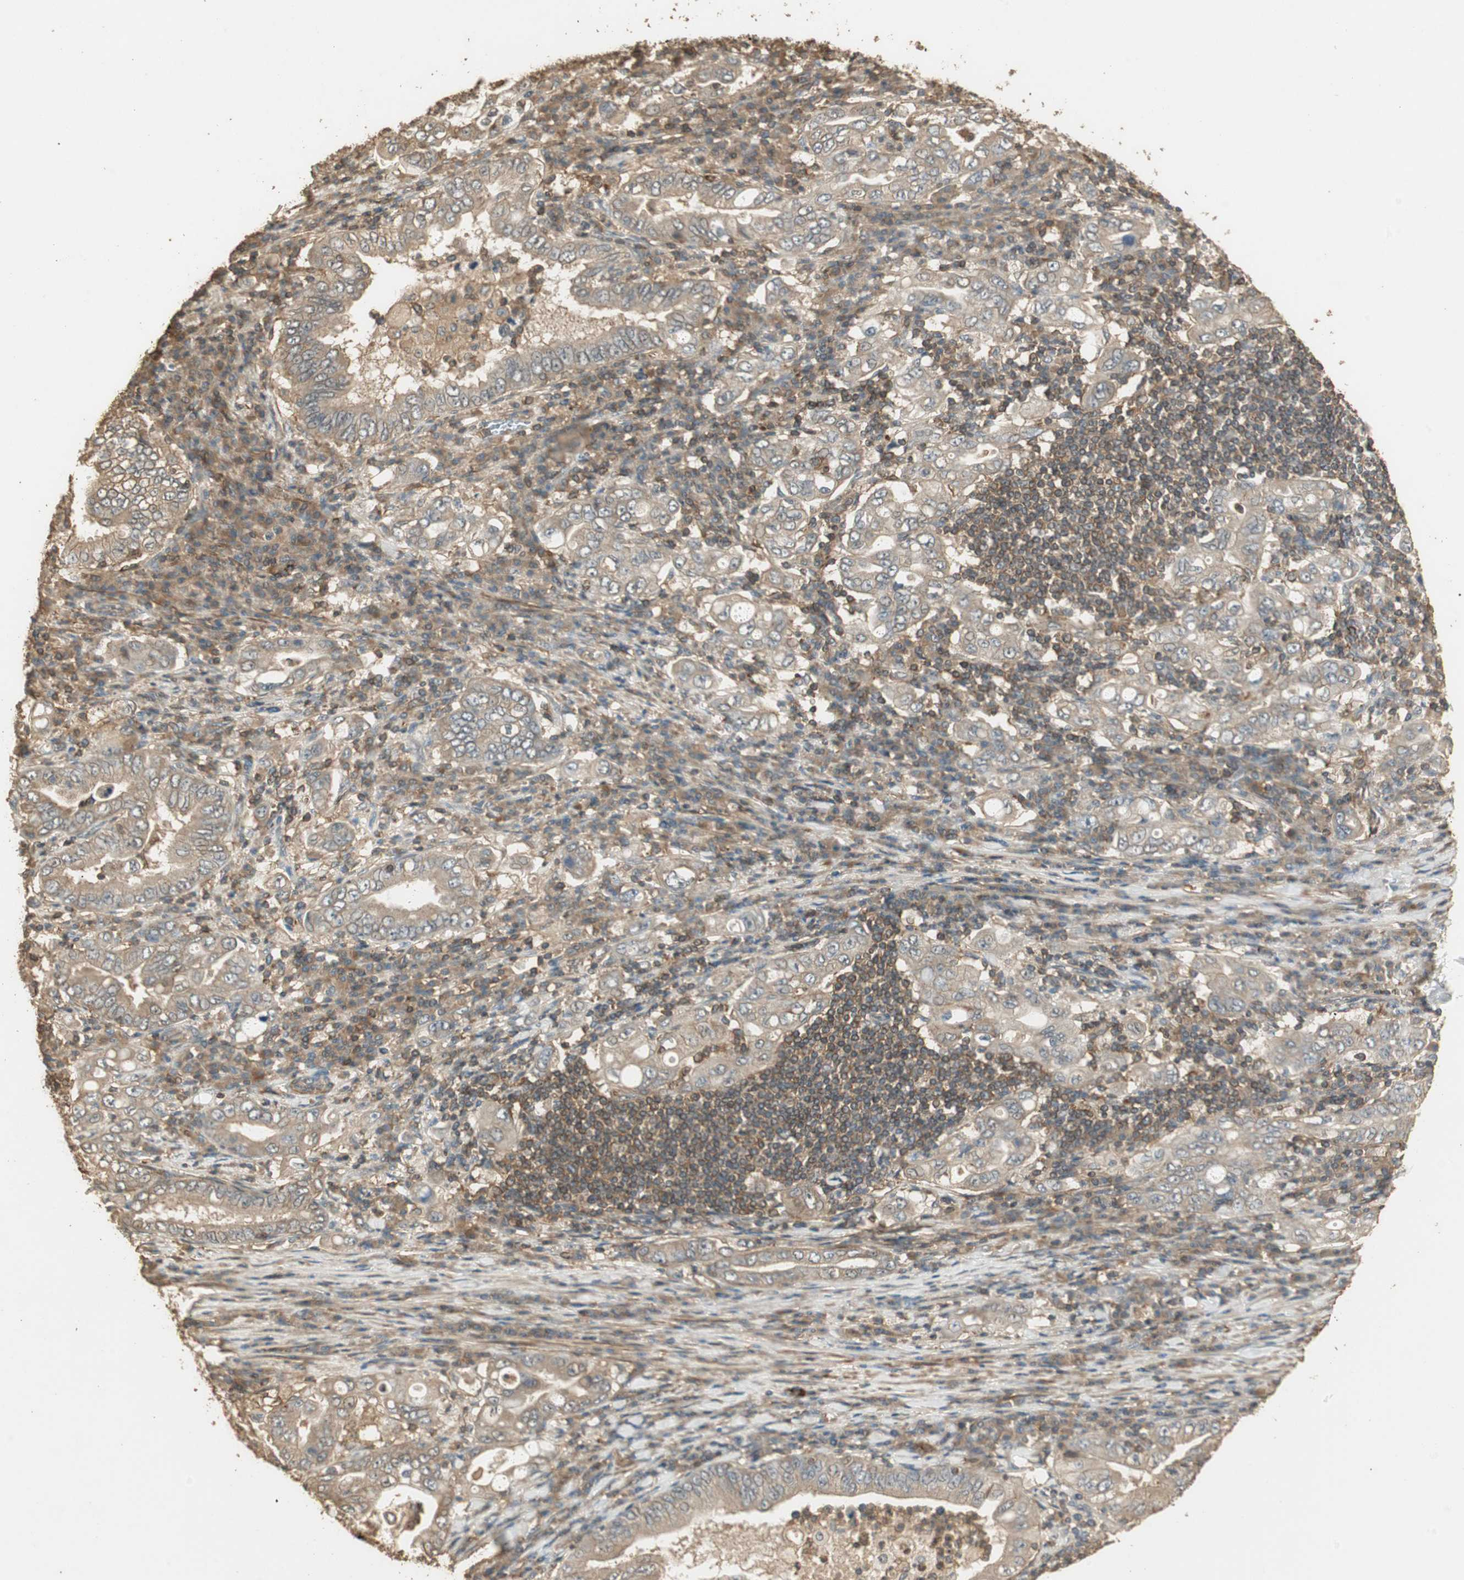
{"staining": {"intensity": "weak", "quantity": "25%-75%", "location": "cytoplasmic/membranous"}, "tissue": "stomach cancer", "cell_type": "Tumor cells", "image_type": "cancer", "snomed": [{"axis": "morphology", "description": "Normal tissue, NOS"}, {"axis": "morphology", "description": "Adenocarcinoma, NOS"}, {"axis": "topography", "description": "Esophagus"}, {"axis": "topography", "description": "Stomach, upper"}, {"axis": "topography", "description": "Peripheral nerve tissue"}], "caption": "Human stomach cancer stained with a protein marker displays weak staining in tumor cells.", "gene": "USP2", "patient": {"sex": "male", "age": 62}}